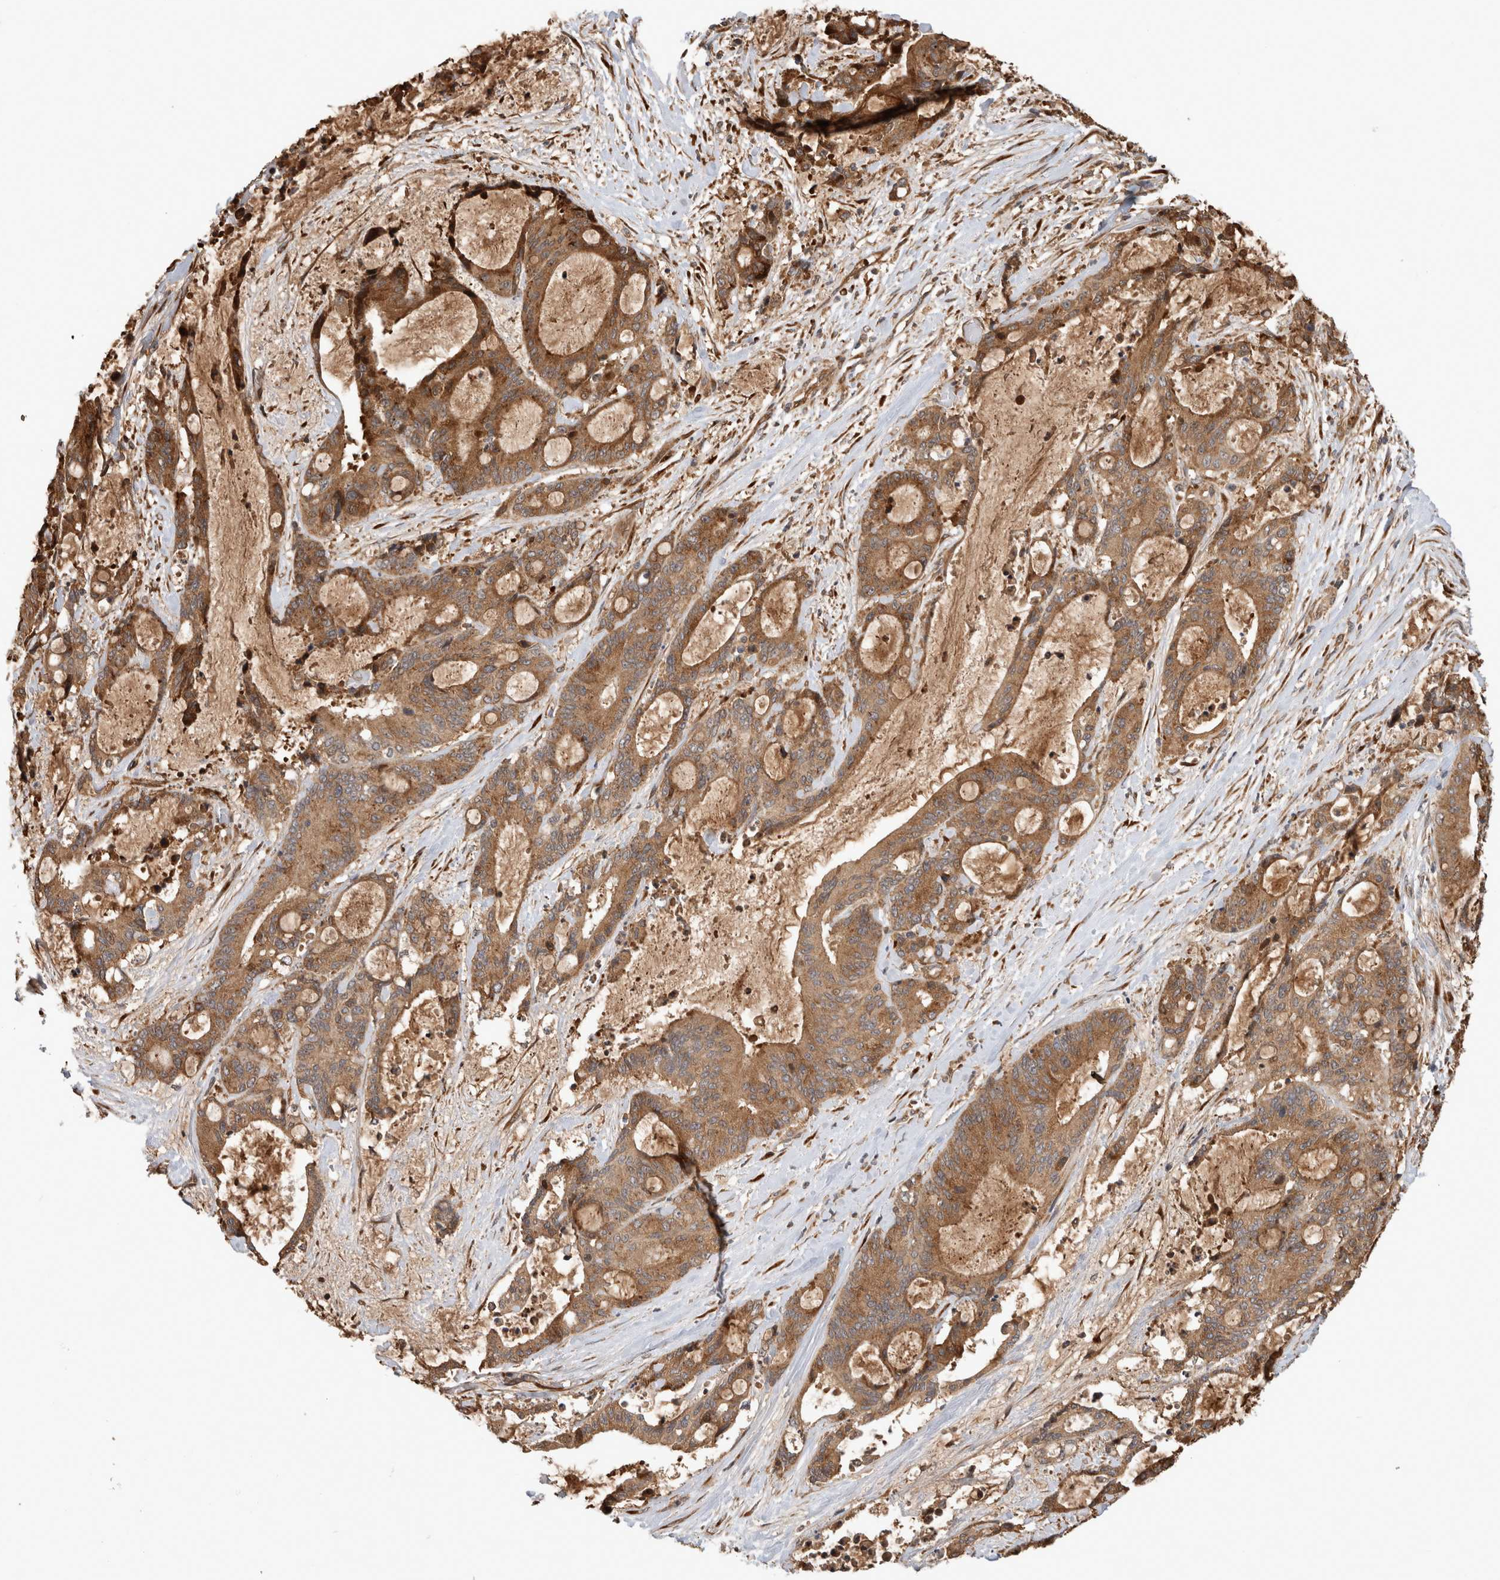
{"staining": {"intensity": "moderate", "quantity": ">75%", "location": "cytoplasmic/membranous"}, "tissue": "liver cancer", "cell_type": "Tumor cells", "image_type": "cancer", "snomed": [{"axis": "morphology", "description": "Cholangiocarcinoma"}, {"axis": "topography", "description": "Liver"}], "caption": "Protein expression analysis of human liver cholangiocarcinoma reveals moderate cytoplasmic/membranous positivity in approximately >75% of tumor cells.", "gene": "PCDHB15", "patient": {"sex": "female", "age": 73}}